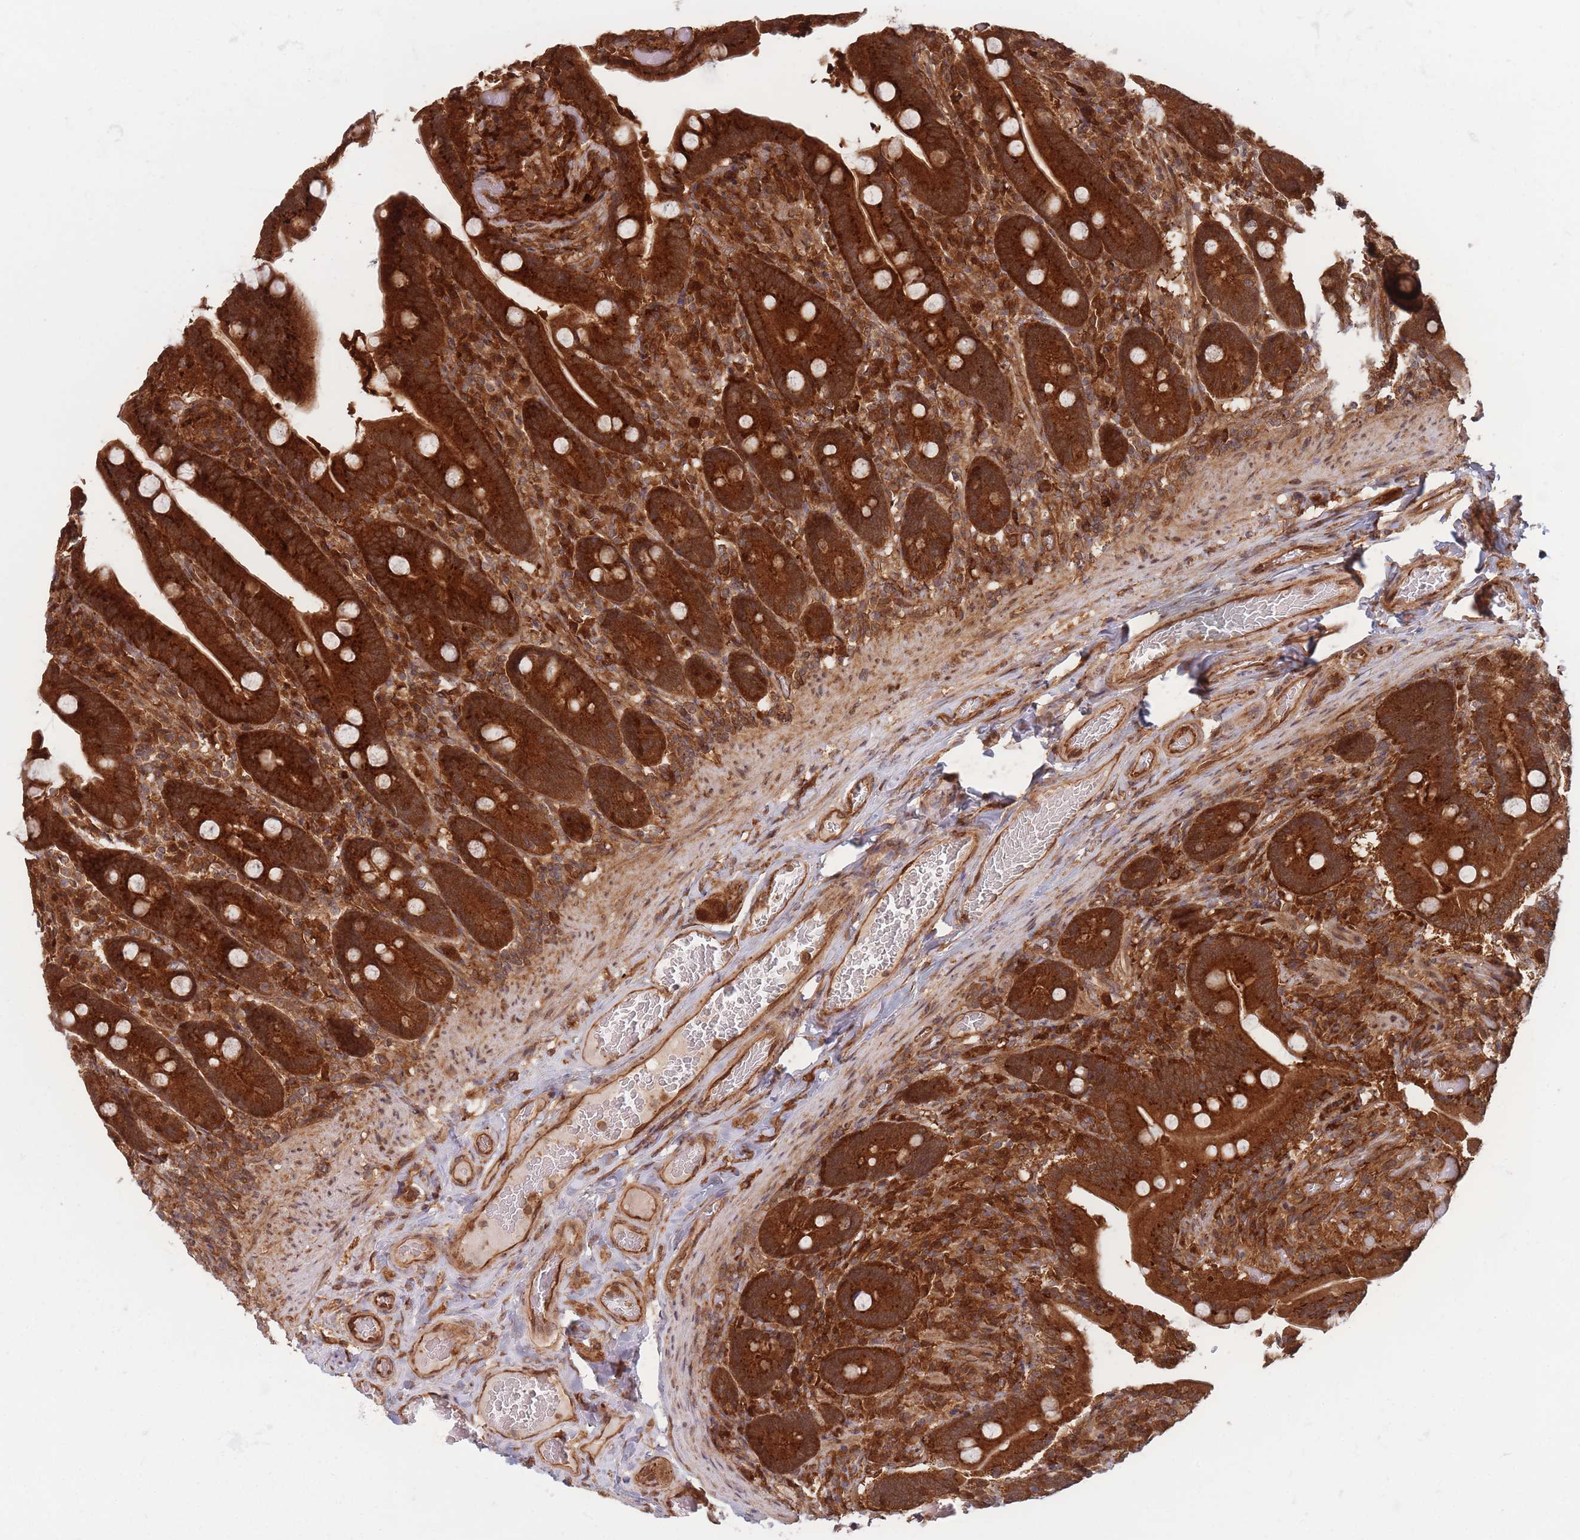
{"staining": {"intensity": "strong", "quantity": ">75%", "location": "cytoplasmic/membranous"}, "tissue": "duodenum", "cell_type": "Glandular cells", "image_type": "normal", "snomed": [{"axis": "morphology", "description": "Normal tissue, NOS"}, {"axis": "topography", "description": "Duodenum"}], "caption": "Immunohistochemical staining of unremarkable human duodenum displays high levels of strong cytoplasmic/membranous expression in approximately >75% of glandular cells. Nuclei are stained in blue.", "gene": "PODXL2", "patient": {"sex": "female", "age": 62}}